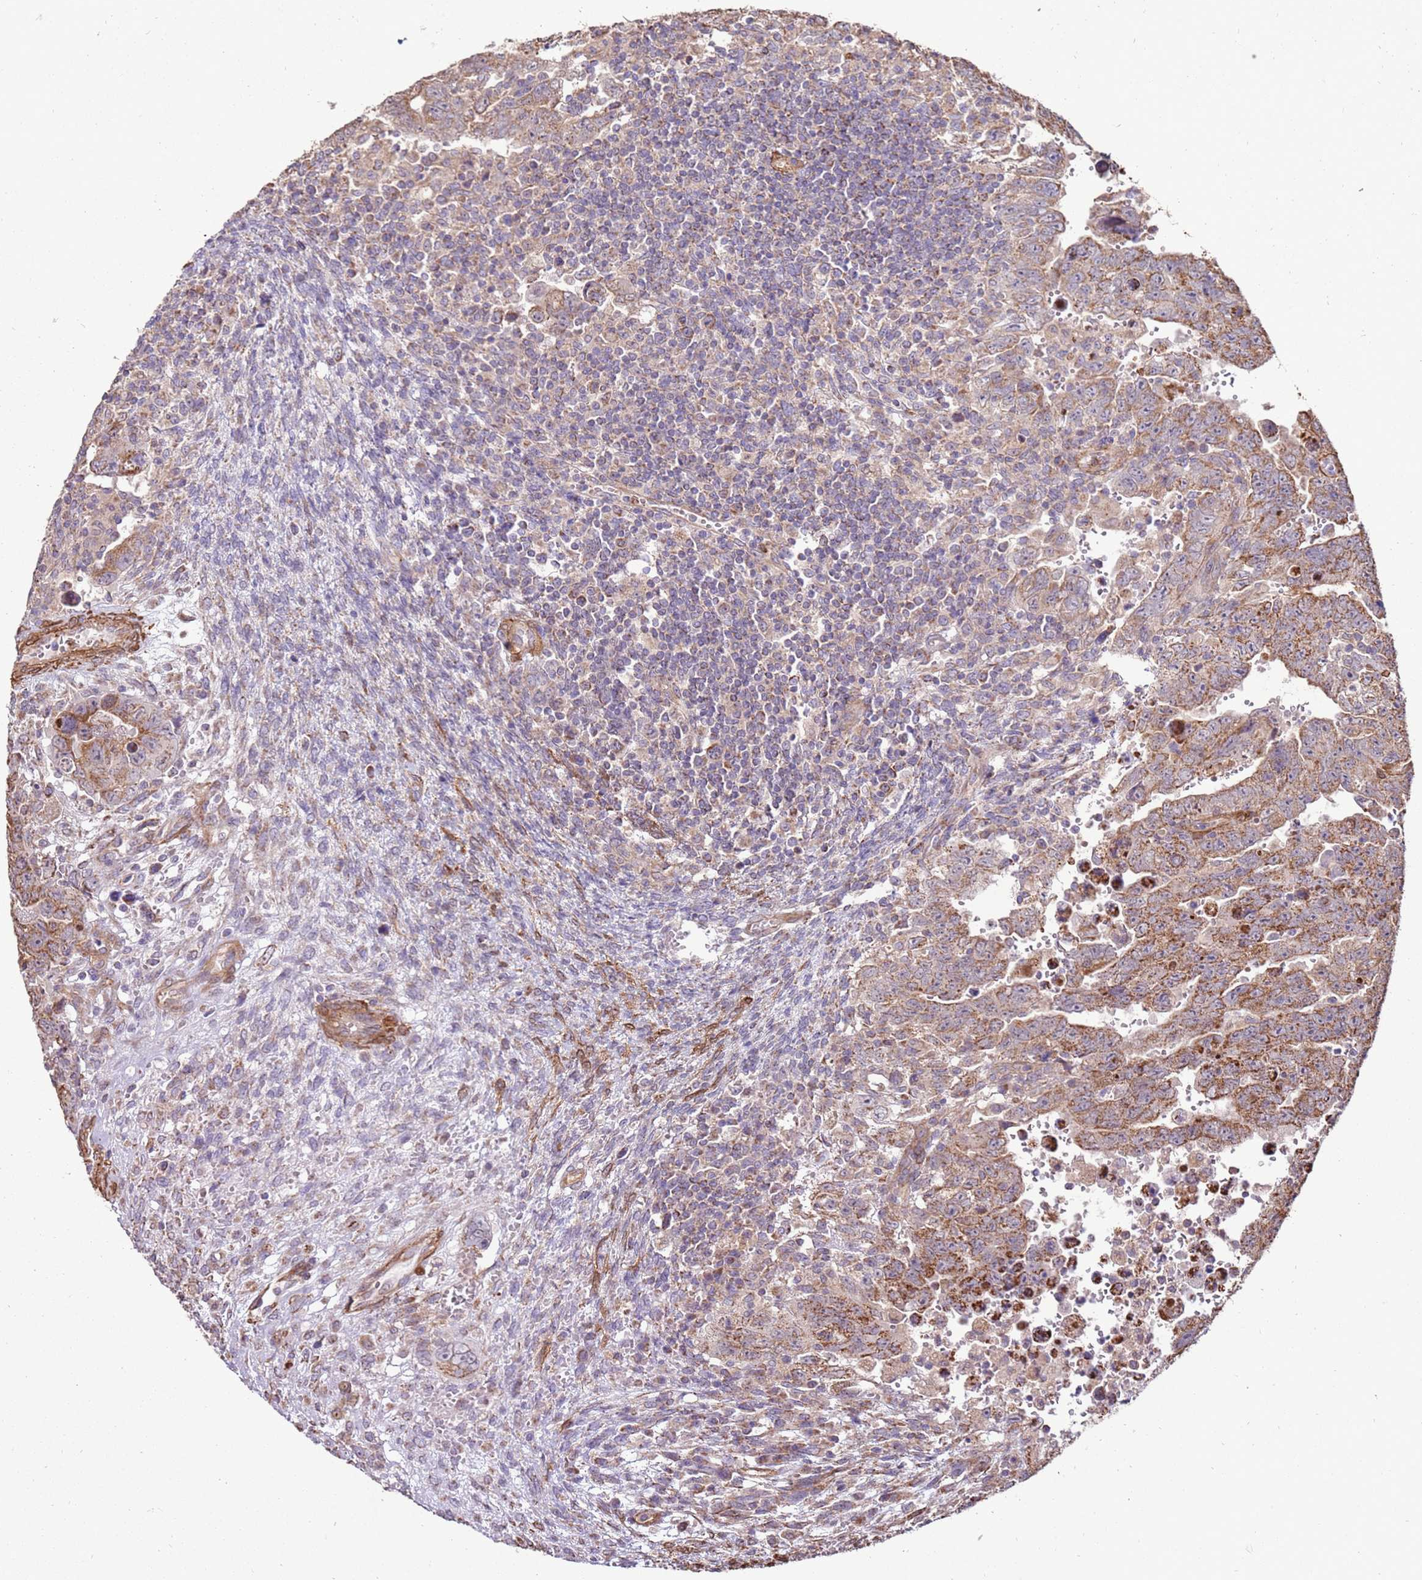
{"staining": {"intensity": "moderate", "quantity": "25%-75%", "location": "cytoplasmic/membranous"}, "tissue": "testis cancer", "cell_type": "Tumor cells", "image_type": "cancer", "snomed": [{"axis": "morphology", "description": "Carcinoma, Embryonal, NOS"}, {"axis": "topography", "description": "Testis"}], "caption": "Moderate cytoplasmic/membranous protein positivity is identified in approximately 25%-75% of tumor cells in testis cancer.", "gene": "DDX59", "patient": {"sex": "male", "age": 28}}